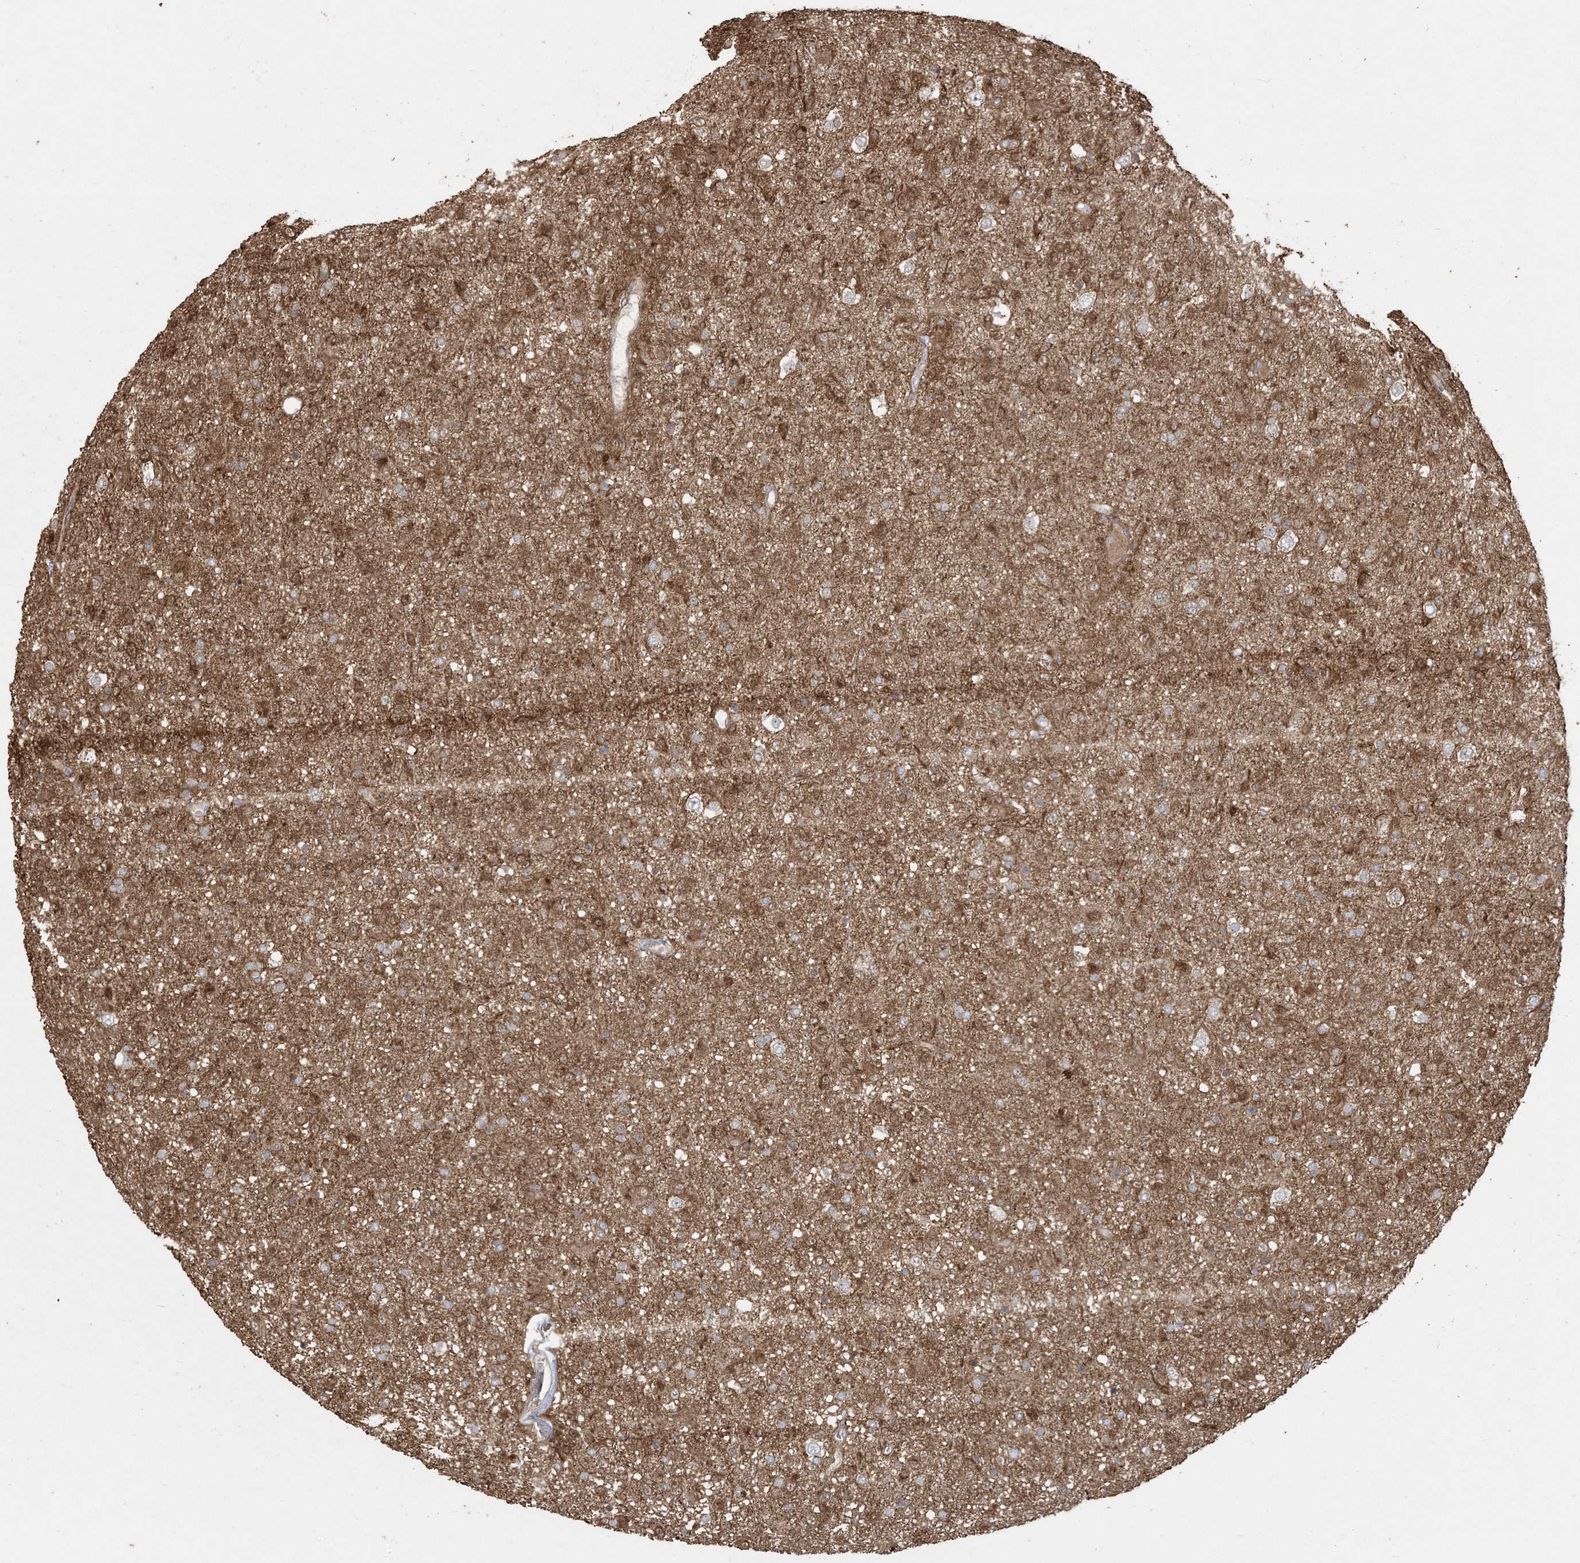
{"staining": {"intensity": "moderate", "quantity": ">75%", "location": "cytoplasmic/membranous"}, "tissue": "glioma", "cell_type": "Tumor cells", "image_type": "cancer", "snomed": [{"axis": "morphology", "description": "Glioma, malignant, Low grade"}, {"axis": "topography", "description": "Brain"}], "caption": "A medium amount of moderate cytoplasmic/membranous staining is present in about >75% of tumor cells in malignant glioma (low-grade) tissue.", "gene": "HNMT", "patient": {"sex": "male", "age": 65}}